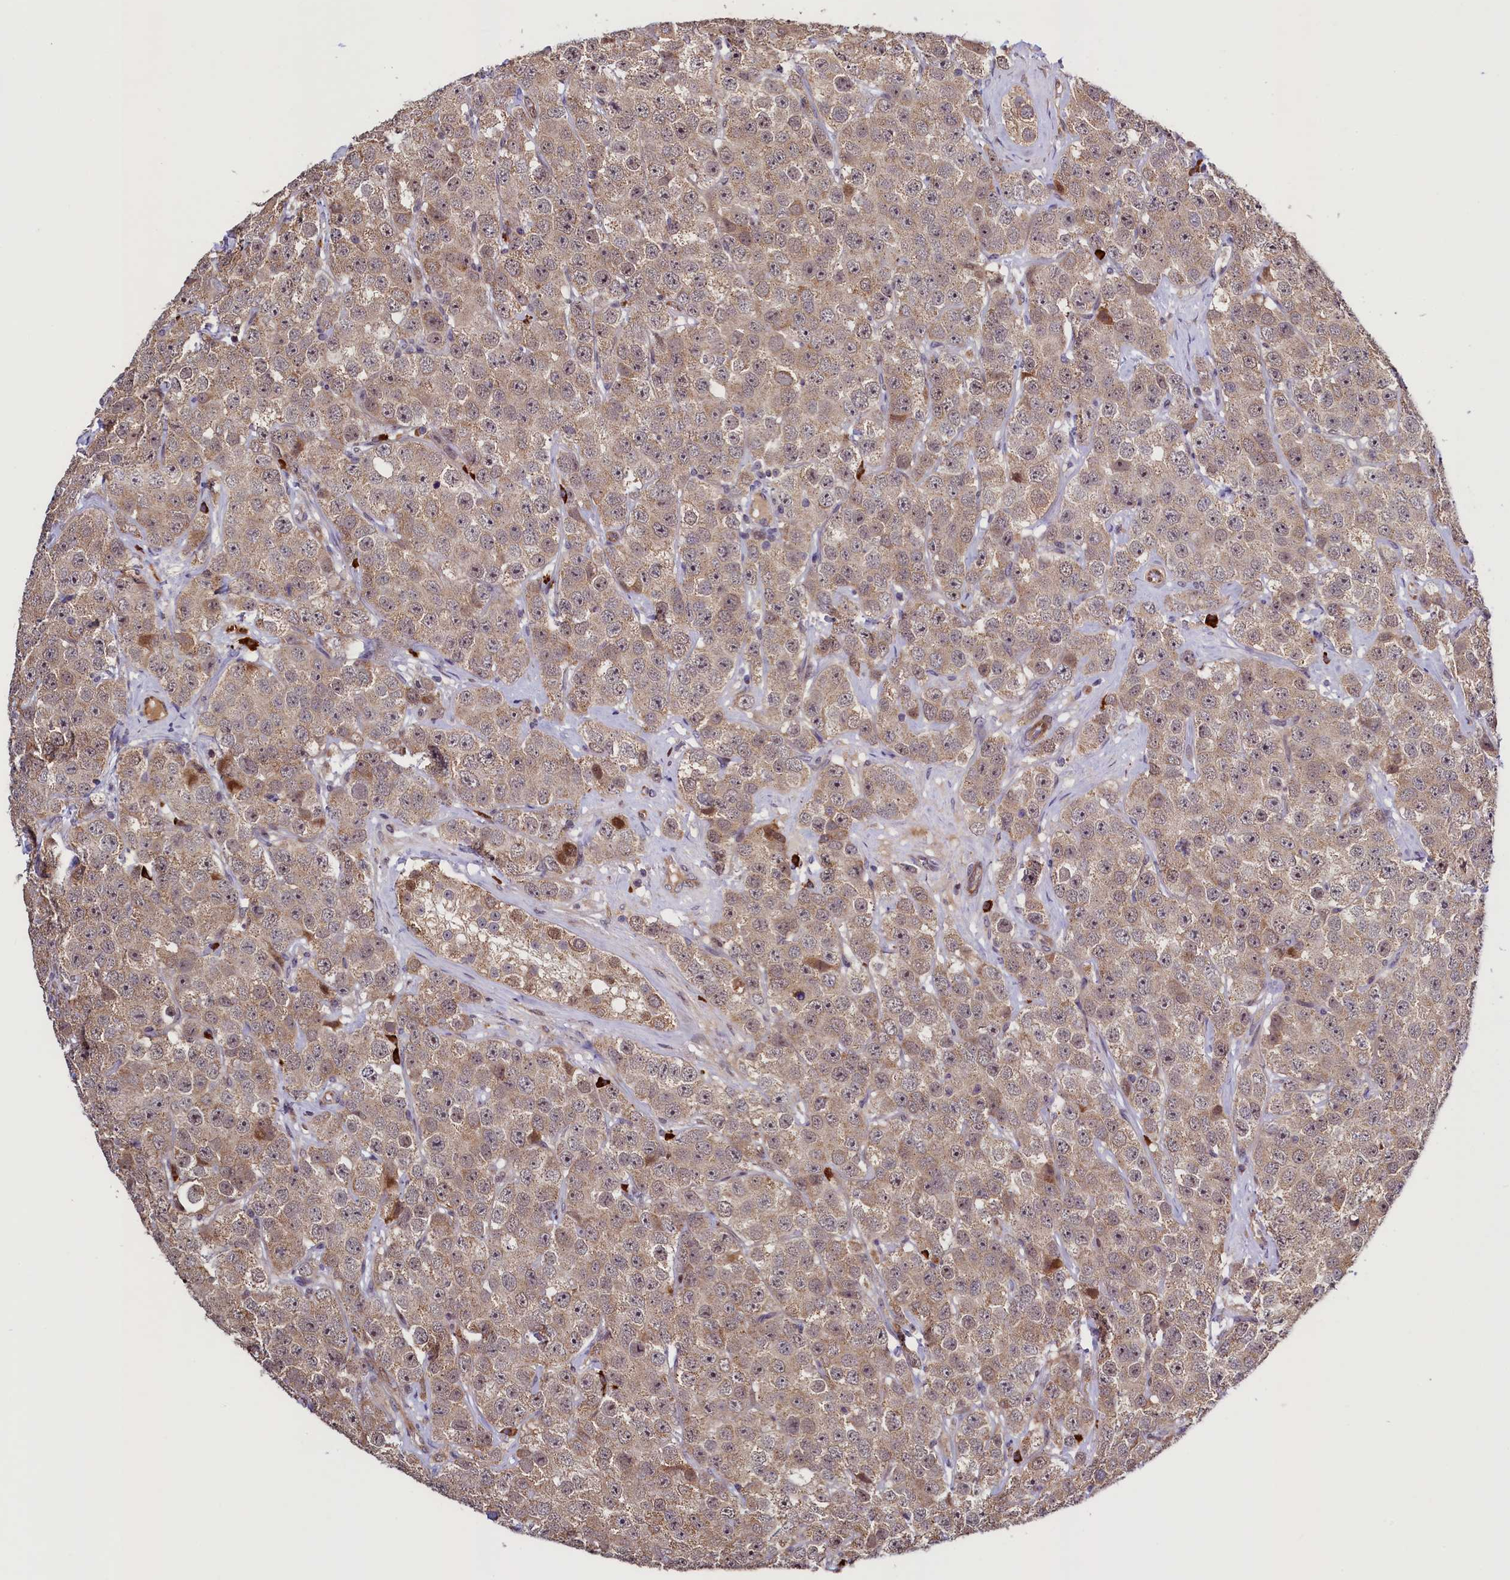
{"staining": {"intensity": "moderate", "quantity": ">75%", "location": "cytoplasmic/membranous"}, "tissue": "testis cancer", "cell_type": "Tumor cells", "image_type": "cancer", "snomed": [{"axis": "morphology", "description": "Seminoma, NOS"}, {"axis": "topography", "description": "Testis"}], "caption": "Human testis cancer (seminoma) stained with a brown dye demonstrates moderate cytoplasmic/membranous positive staining in about >75% of tumor cells.", "gene": "RBFA", "patient": {"sex": "male", "age": 28}}